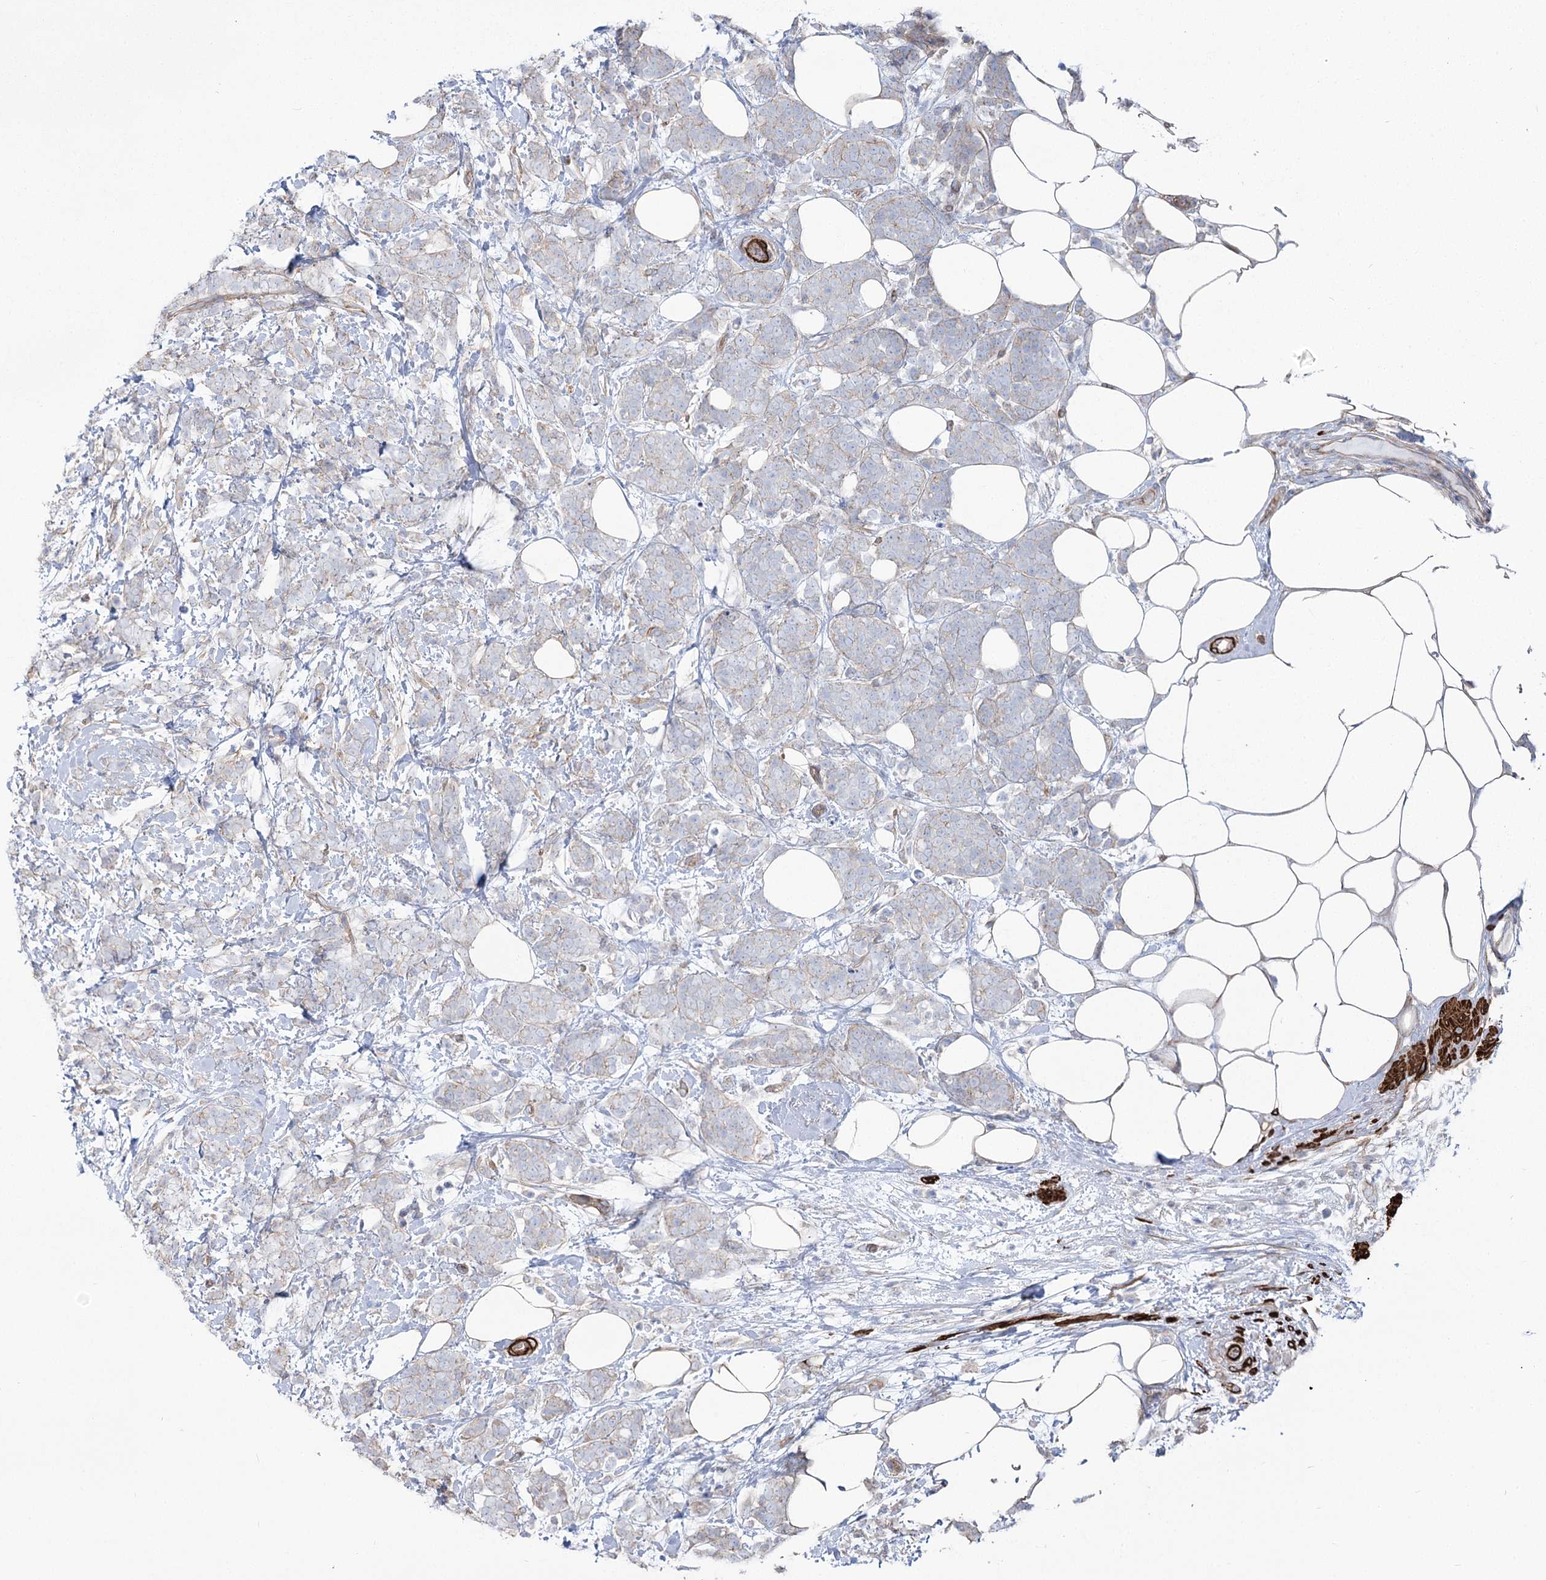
{"staining": {"intensity": "negative", "quantity": "none", "location": "none"}, "tissue": "breast cancer", "cell_type": "Tumor cells", "image_type": "cancer", "snomed": [{"axis": "morphology", "description": "Lobular carcinoma"}, {"axis": "topography", "description": "Breast"}], "caption": "Breast cancer (lobular carcinoma) stained for a protein using immunohistochemistry (IHC) exhibits no positivity tumor cells.", "gene": "PLEKHA5", "patient": {"sex": "female", "age": 58}}